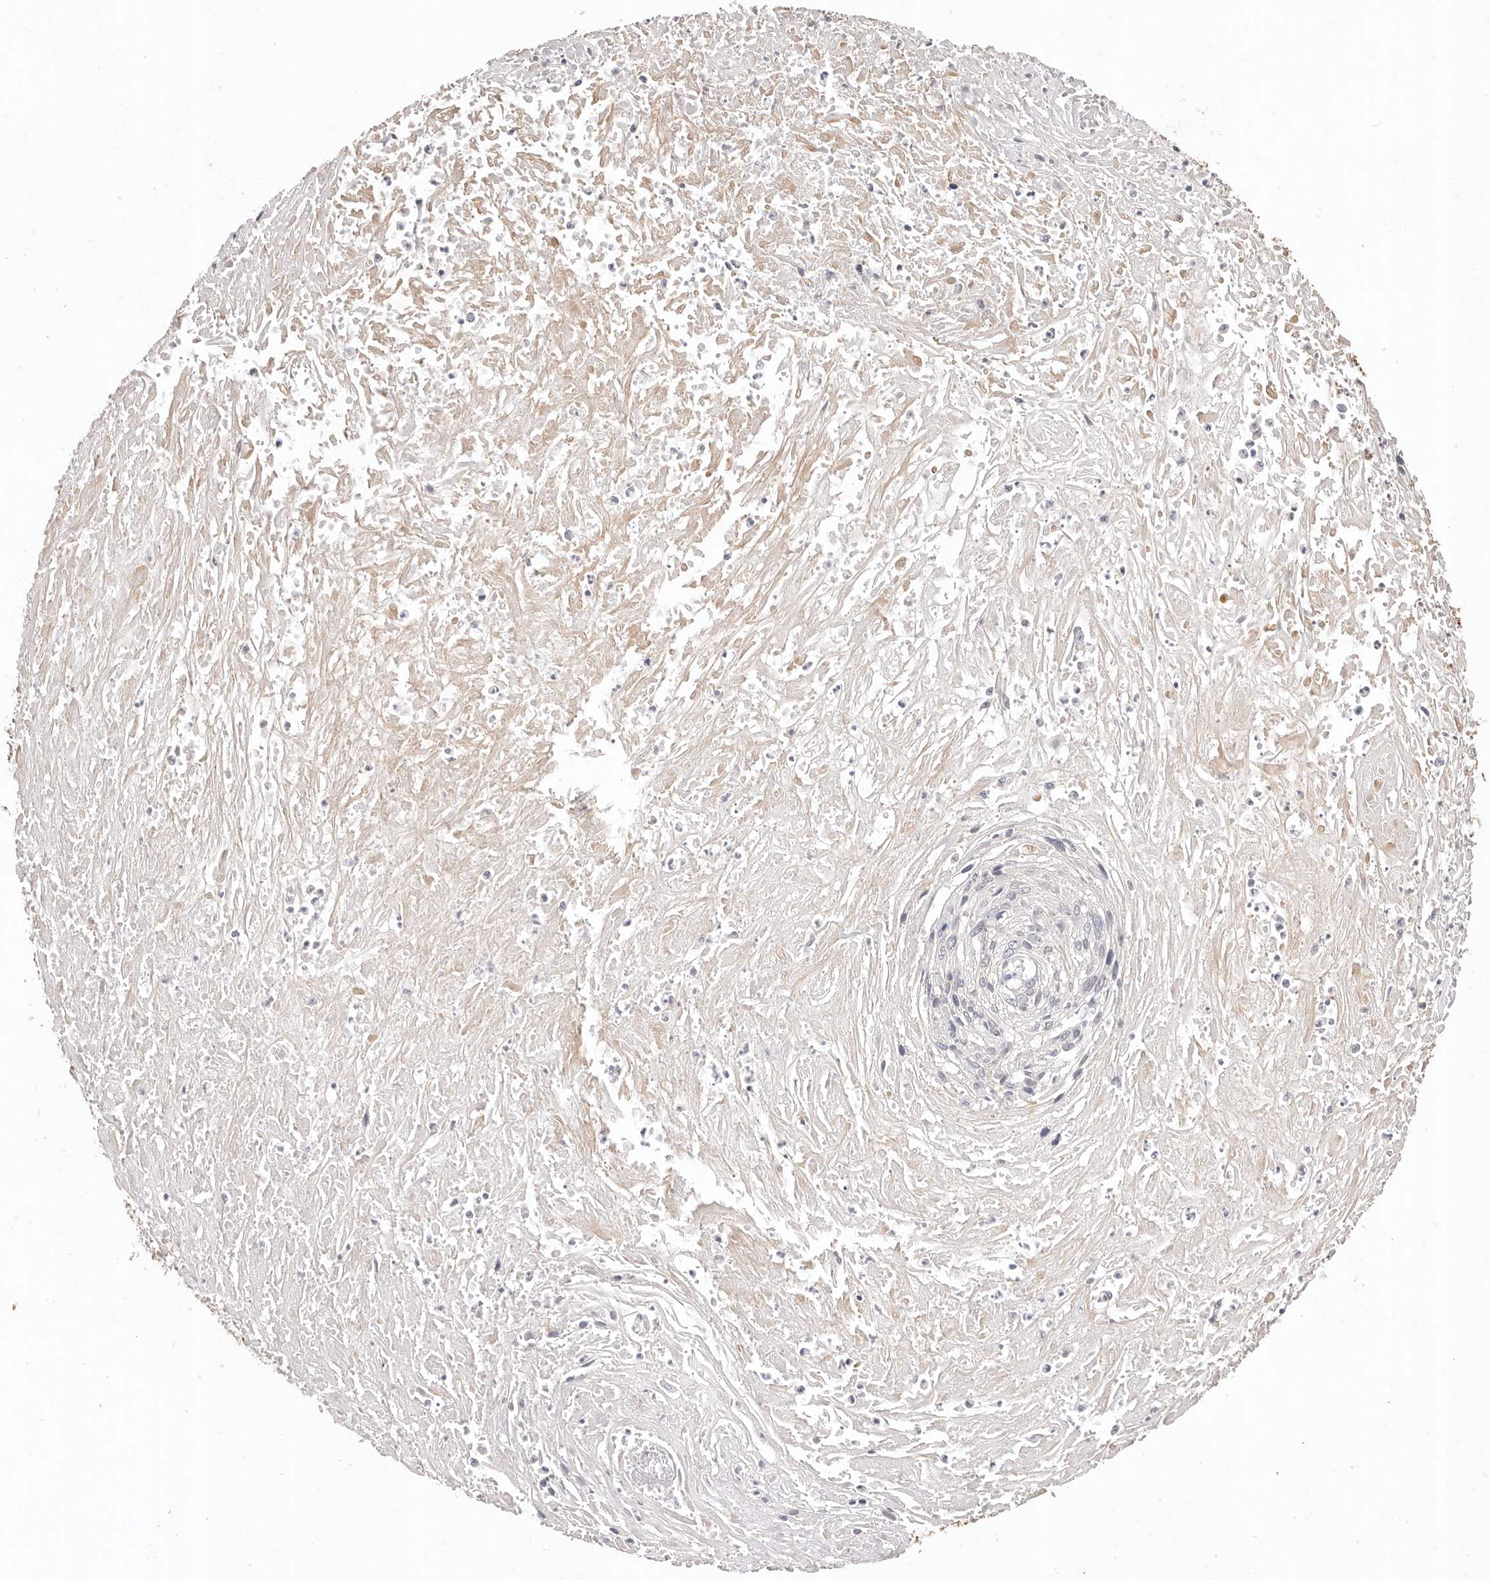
{"staining": {"intensity": "negative", "quantity": "none", "location": "none"}, "tissue": "cervical cancer", "cell_type": "Tumor cells", "image_type": "cancer", "snomed": [{"axis": "morphology", "description": "Squamous cell carcinoma, NOS"}, {"axis": "topography", "description": "Cervix"}], "caption": "Immunohistochemistry histopathology image of cervical cancer stained for a protein (brown), which exhibits no positivity in tumor cells.", "gene": "KIF9", "patient": {"sex": "female", "age": 51}}